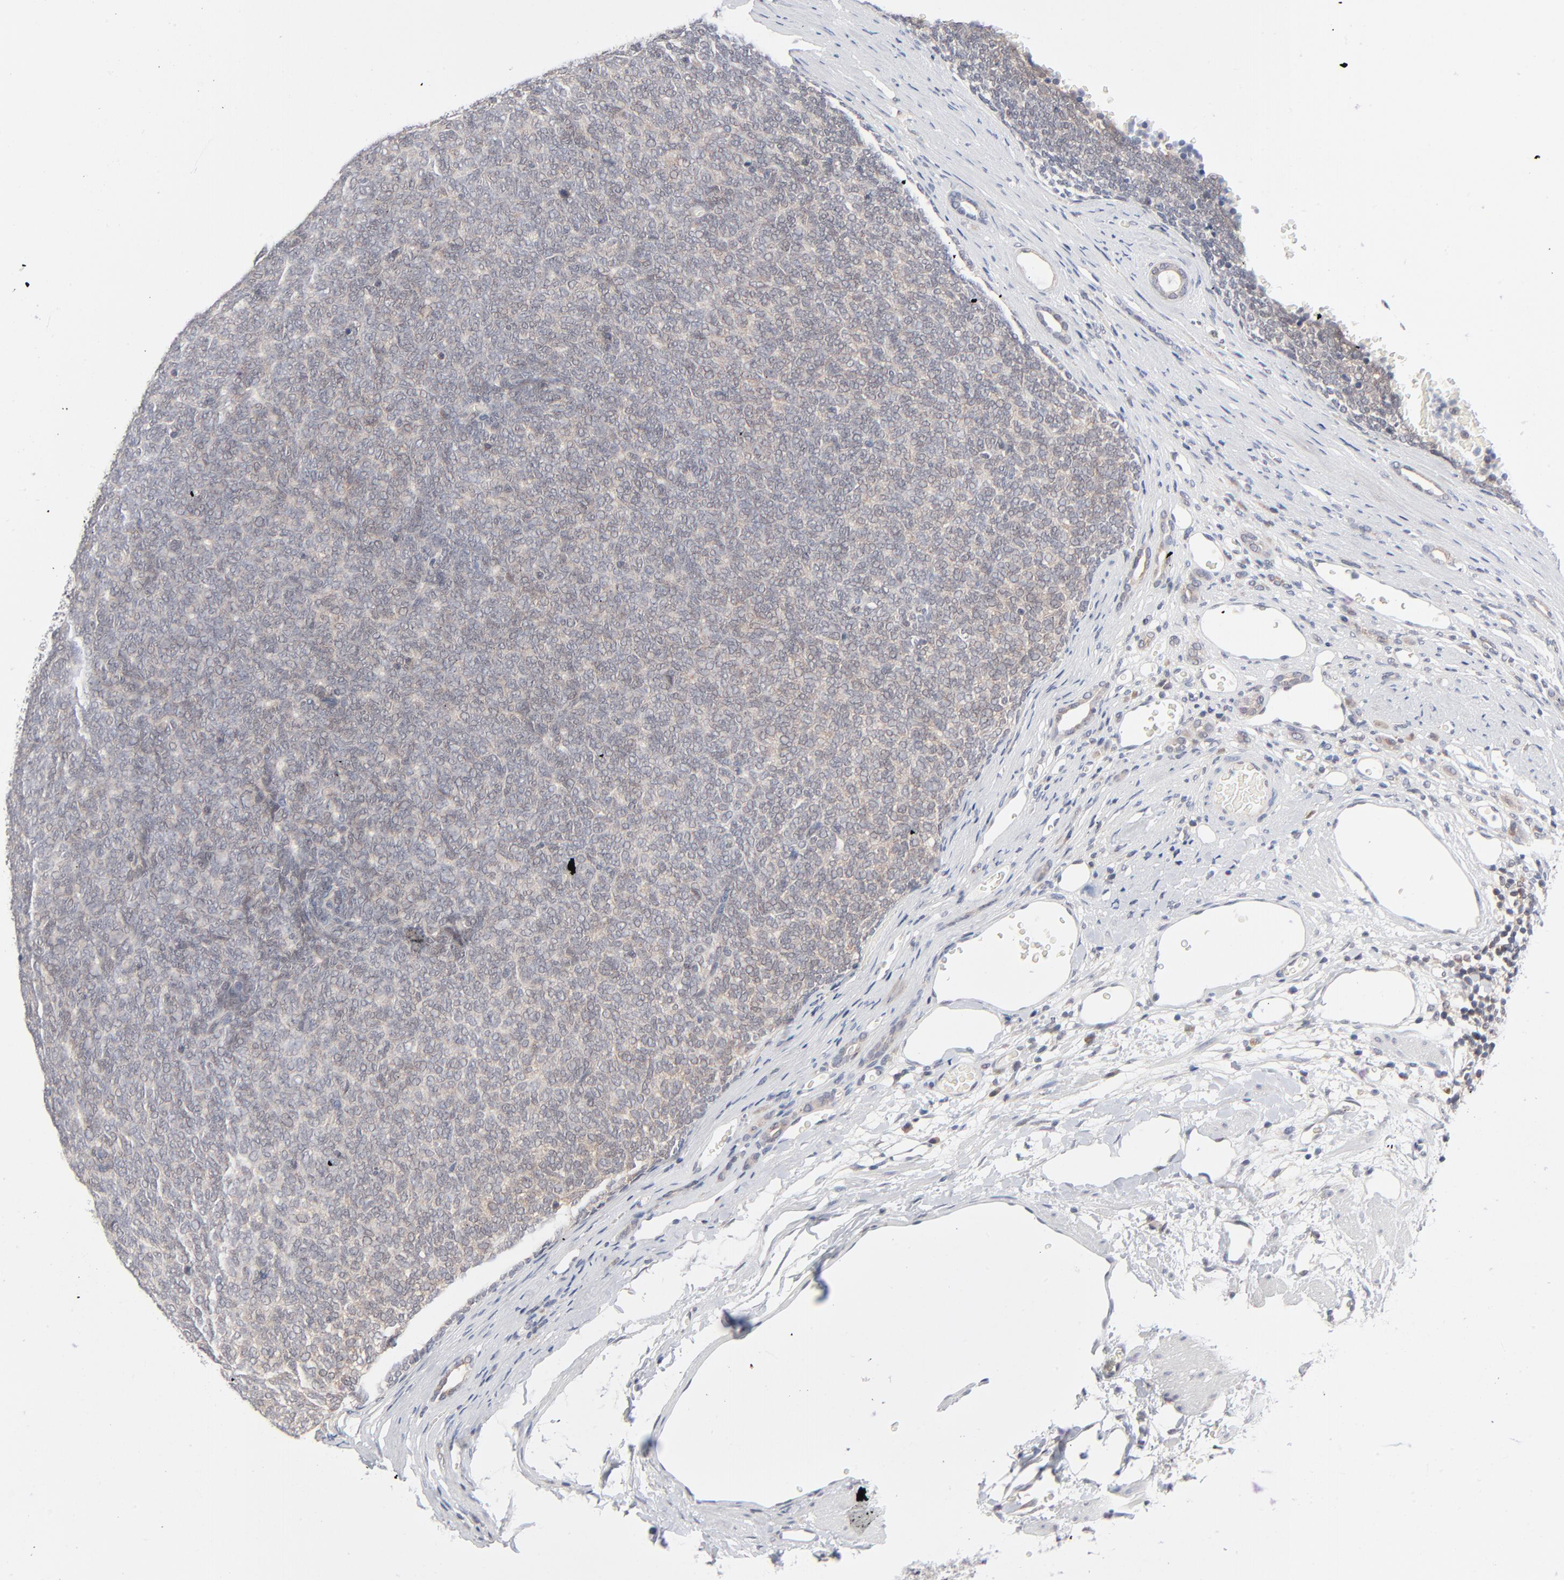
{"staining": {"intensity": "weak", "quantity": "25%-75%", "location": "cytoplasmic/membranous"}, "tissue": "renal cancer", "cell_type": "Tumor cells", "image_type": "cancer", "snomed": [{"axis": "morphology", "description": "Neoplasm, malignant, NOS"}, {"axis": "topography", "description": "Kidney"}], "caption": "The histopathology image demonstrates staining of renal cancer (neoplasm (malignant)), revealing weak cytoplasmic/membranous protein staining (brown color) within tumor cells. (brown staining indicates protein expression, while blue staining denotes nuclei).", "gene": "RPS6KB1", "patient": {"sex": "male", "age": 28}}